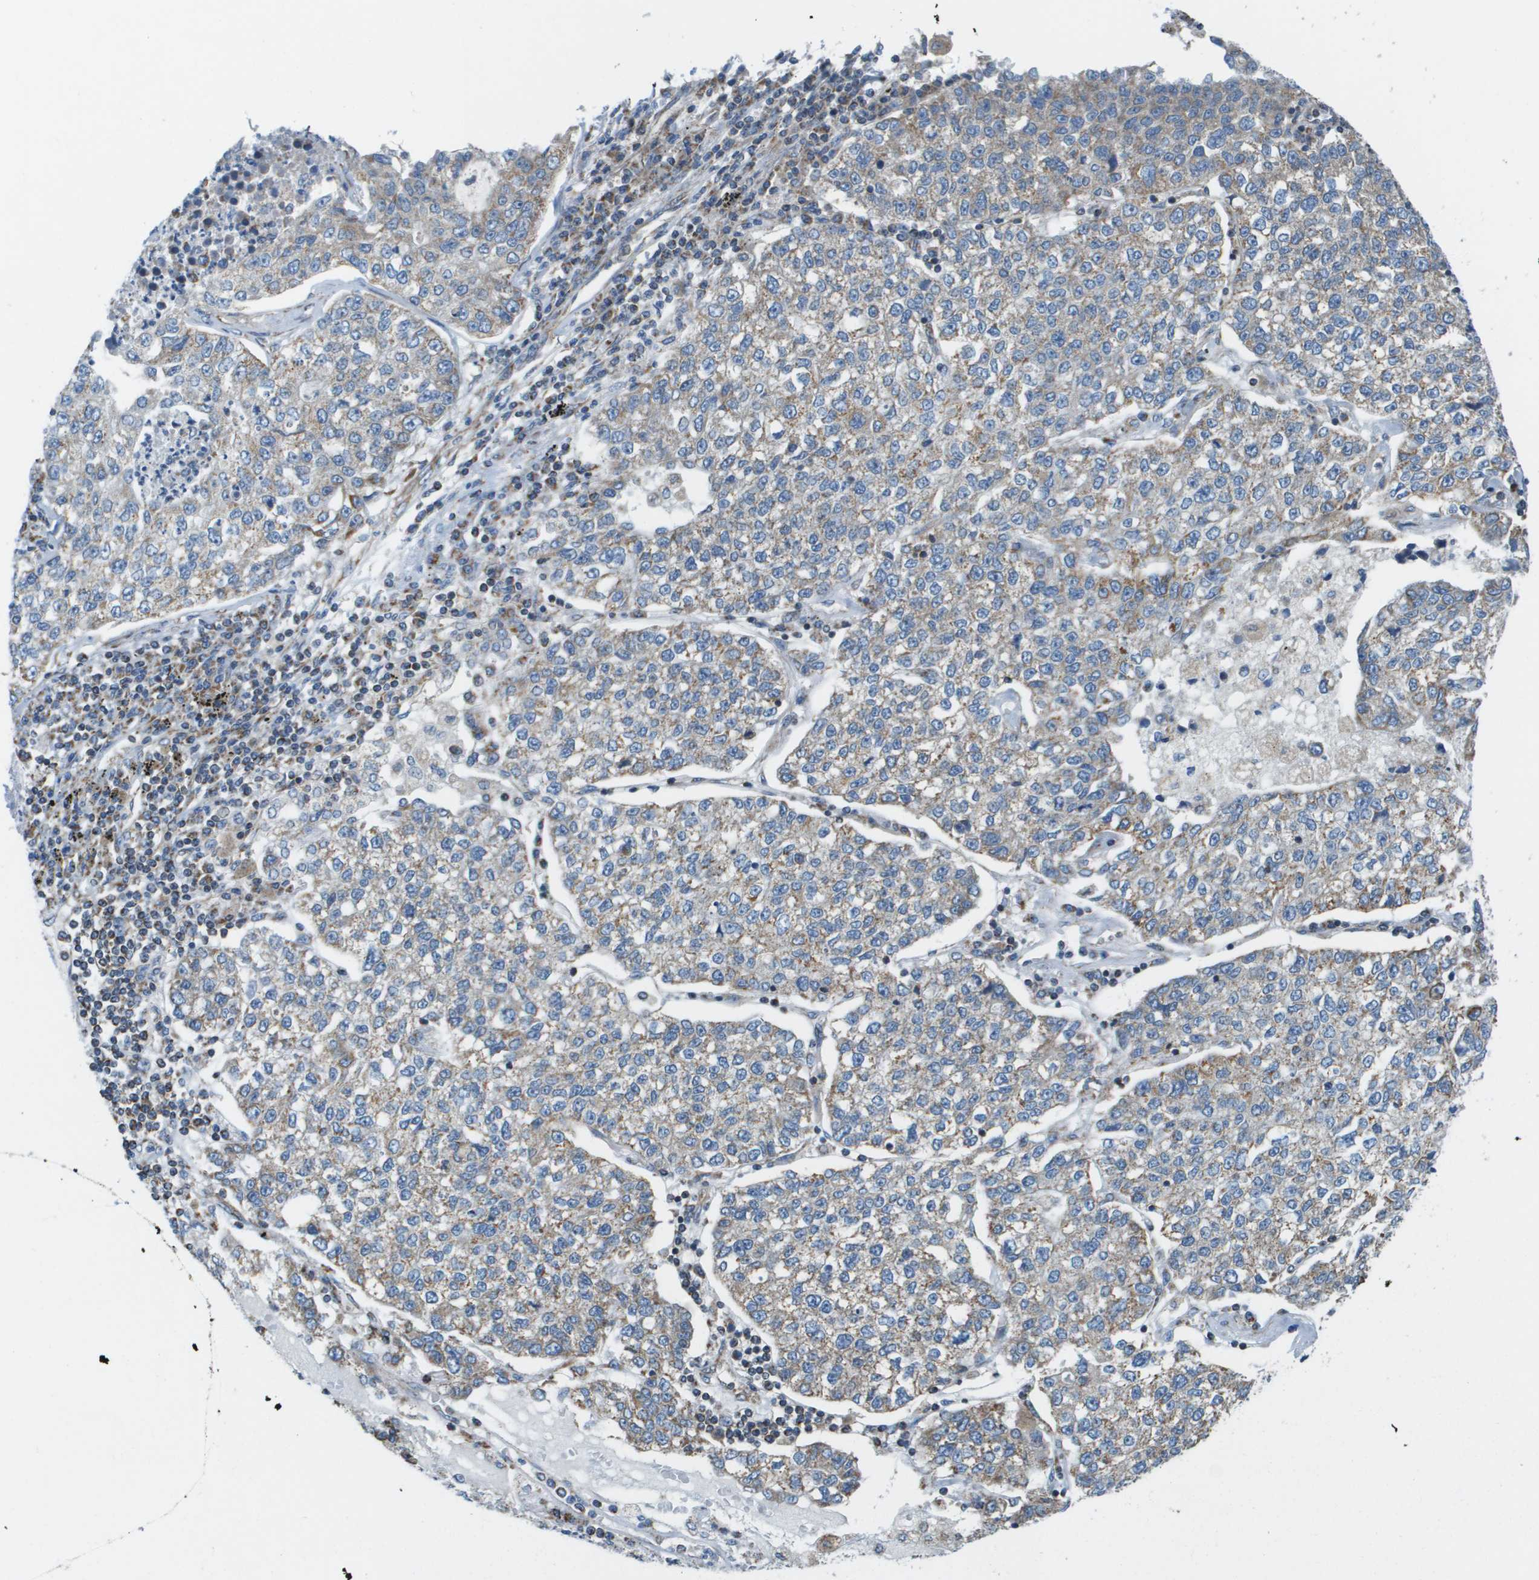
{"staining": {"intensity": "weak", "quantity": "25%-75%", "location": "cytoplasmic/membranous"}, "tissue": "lung cancer", "cell_type": "Tumor cells", "image_type": "cancer", "snomed": [{"axis": "morphology", "description": "Adenocarcinoma, NOS"}, {"axis": "topography", "description": "Lung"}], "caption": "Immunohistochemical staining of lung cancer reveals low levels of weak cytoplasmic/membranous expression in about 25%-75% of tumor cells.", "gene": "TAOK3", "patient": {"sex": "male", "age": 49}}